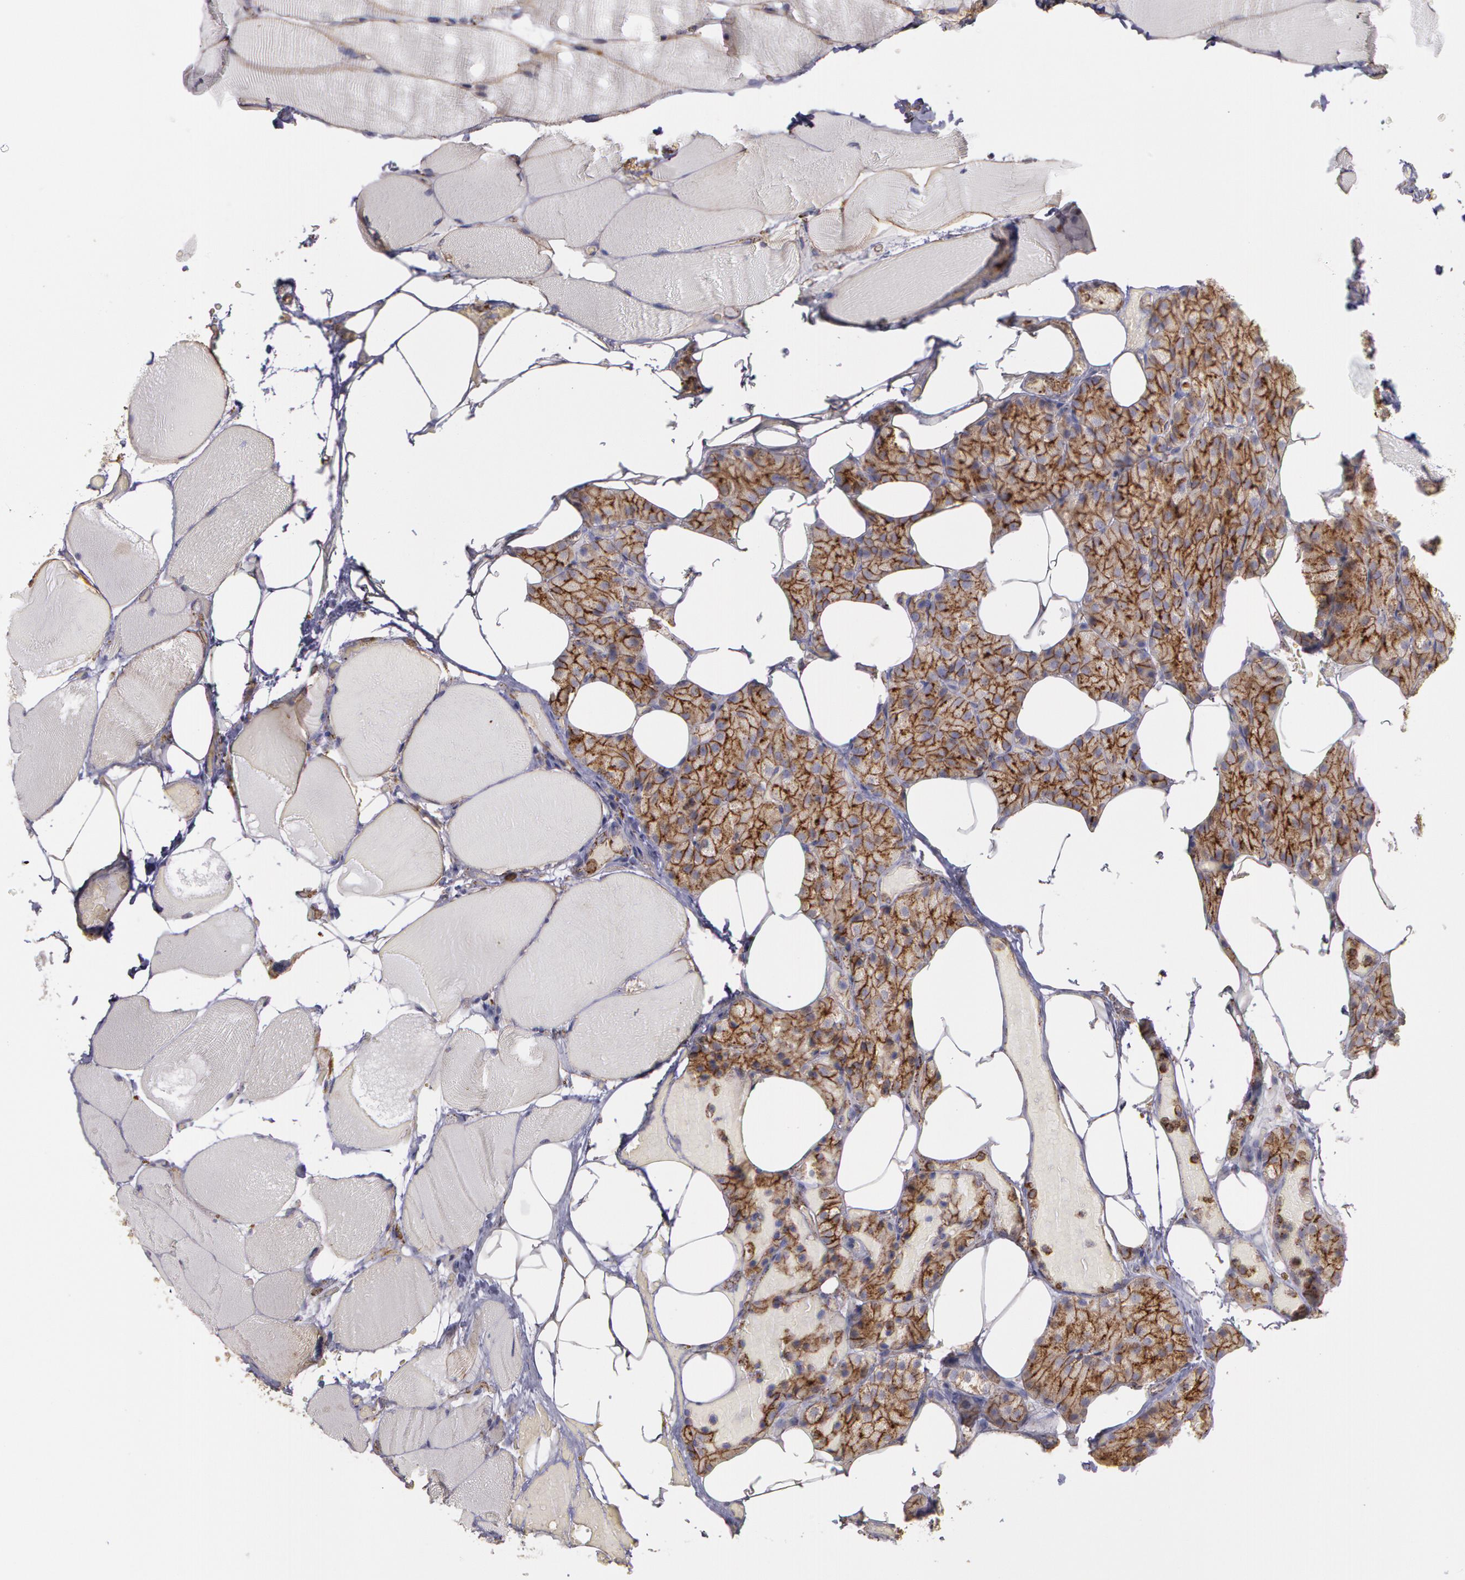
{"staining": {"intensity": "moderate", "quantity": ">75%", "location": "cytoplasmic/membranous"}, "tissue": "parathyroid gland", "cell_type": "Glandular cells", "image_type": "normal", "snomed": [{"axis": "morphology", "description": "Normal tissue, NOS"}, {"axis": "topography", "description": "Skeletal muscle"}, {"axis": "topography", "description": "Parathyroid gland"}], "caption": "A brown stain highlights moderate cytoplasmic/membranous positivity of a protein in glandular cells of normal human parathyroid gland. Using DAB (brown) and hematoxylin (blue) stains, captured at high magnification using brightfield microscopy.", "gene": "FLOT2", "patient": {"sex": "female", "age": 37}}